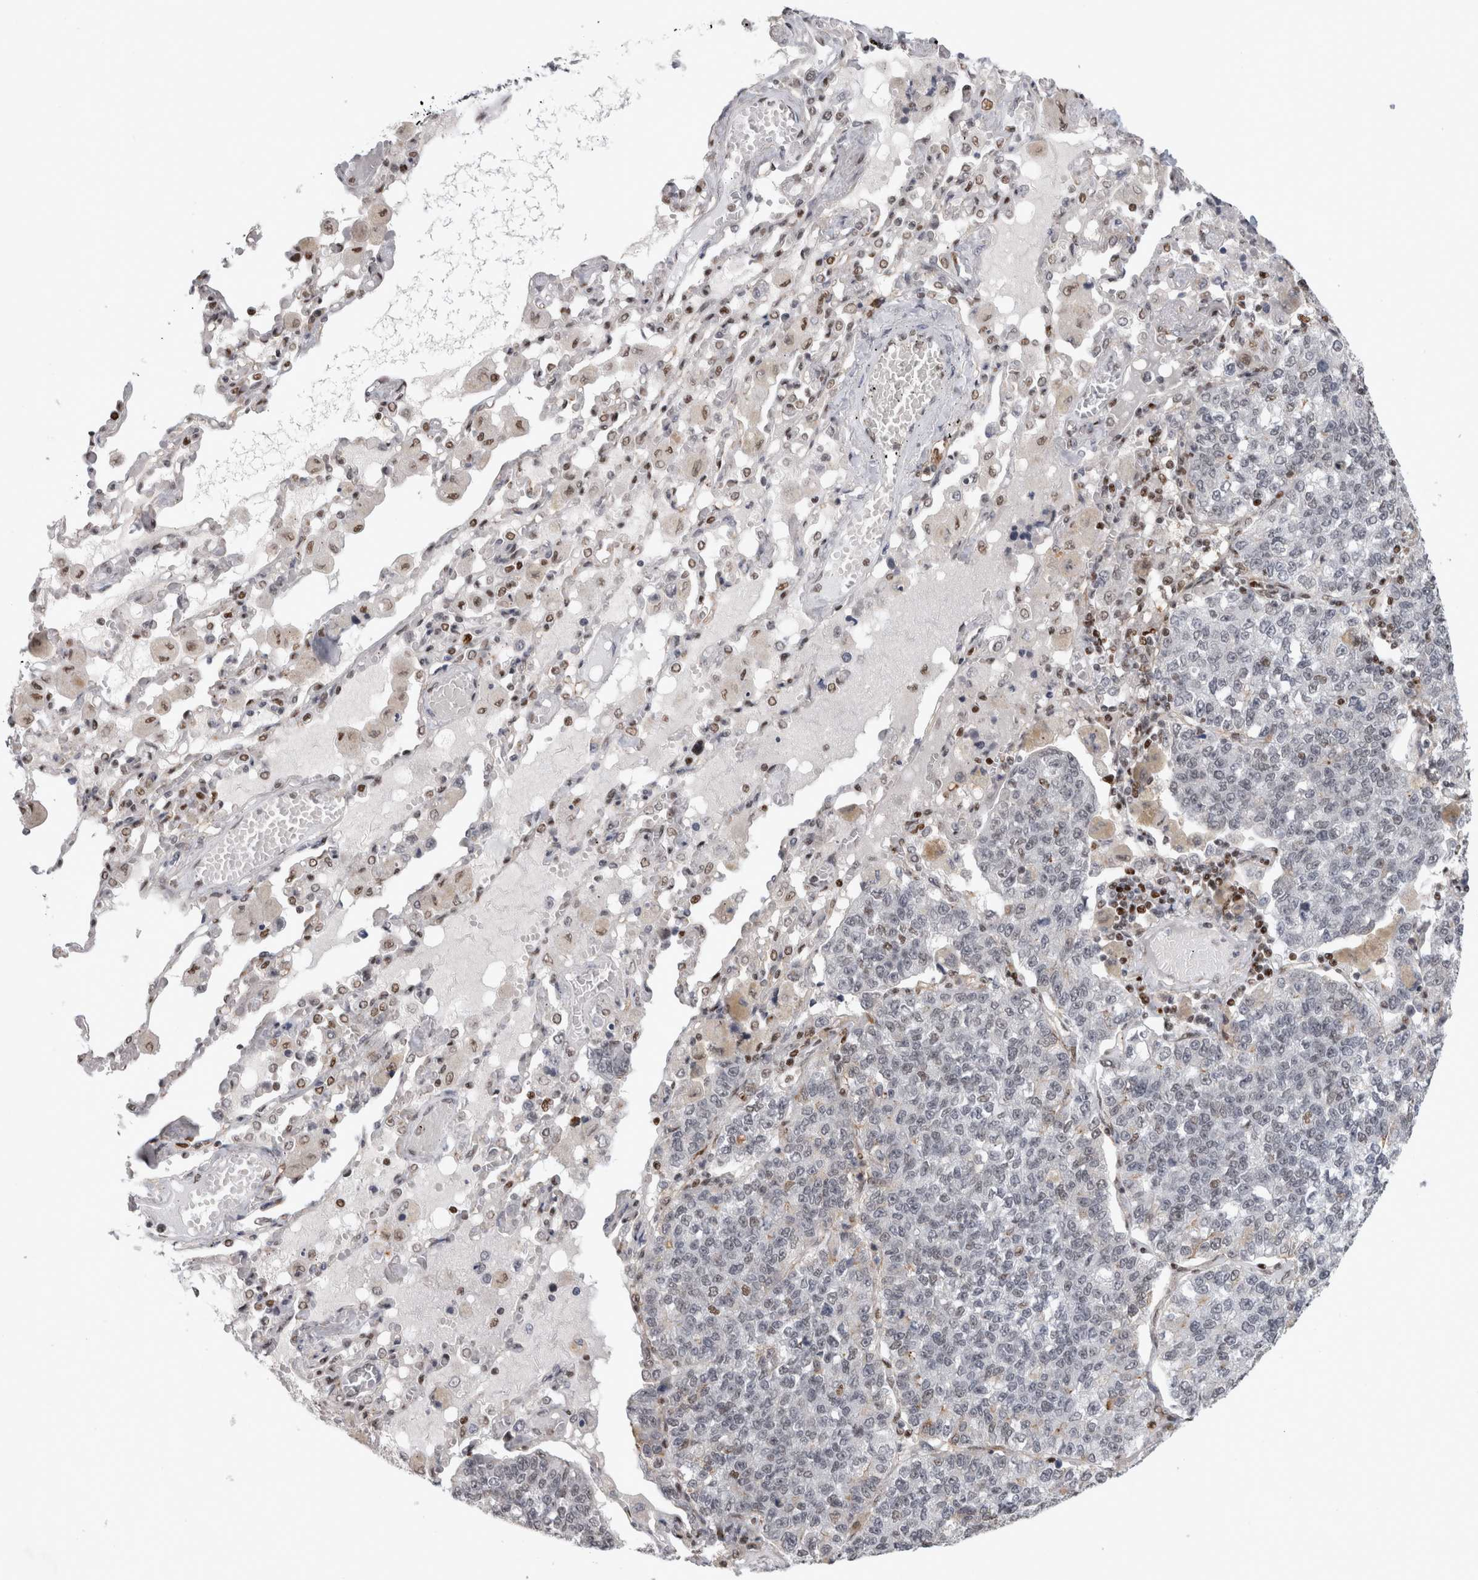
{"staining": {"intensity": "negative", "quantity": "none", "location": "none"}, "tissue": "lung cancer", "cell_type": "Tumor cells", "image_type": "cancer", "snomed": [{"axis": "morphology", "description": "Adenocarcinoma, NOS"}, {"axis": "topography", "description": "Lung"}], "caption": "Immunohistochemistry (IHC) histopathology image of neoplastic tissue: human lung cancer (adenocarcinoma) stained with DAB displays no significant protein expression in tumor cells.", "gene": "SRARP", "patient": {"sex": "male", "age": 49}}